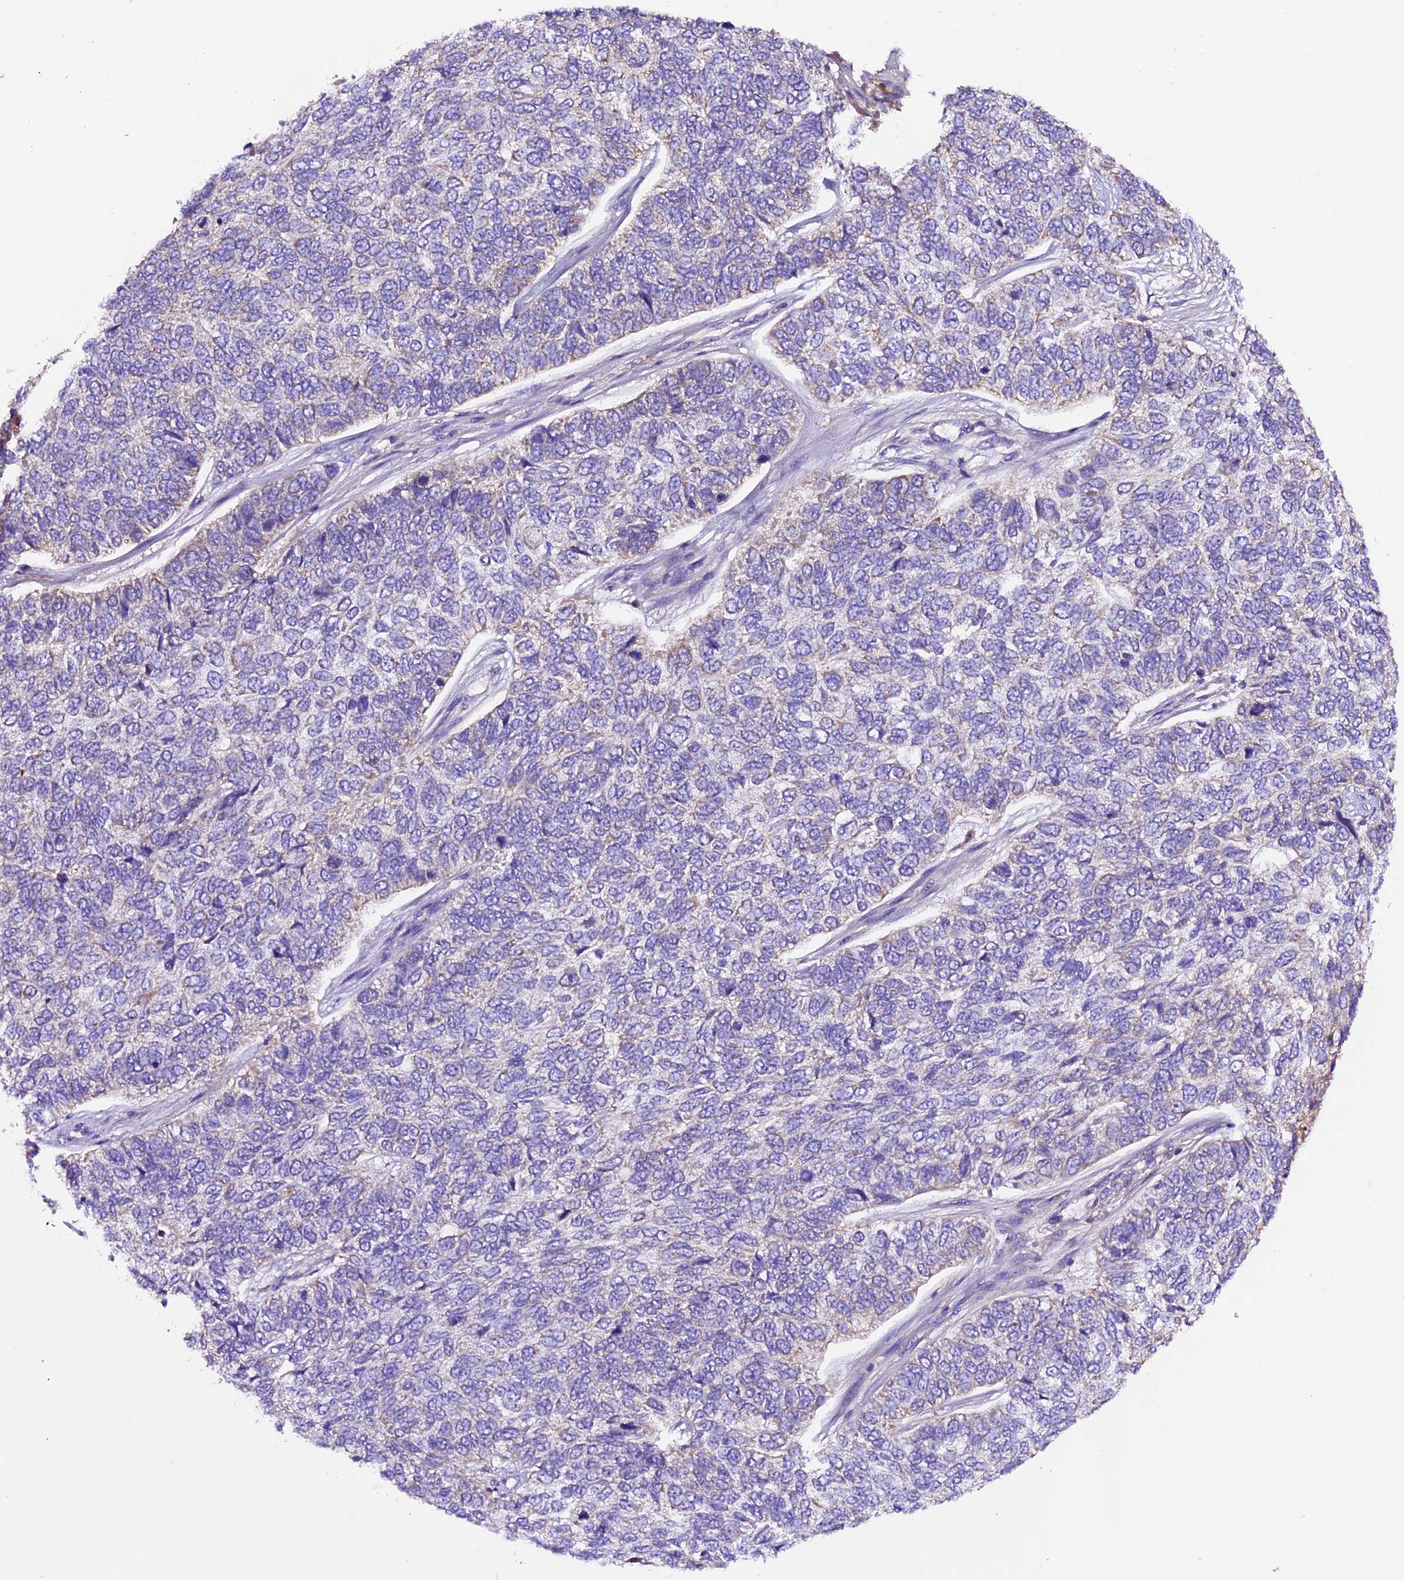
{"staining": {"intensity": "negative", "quantity": "none", "location": "none"}, "tissue": "skin cancer", "cell_type": "Tumor cells", "image_type": "cancer", "snomed": [{"axis": "morphology", "description": "Basal cell carcinoma"}, {"axis": "topography", "description": "Skin"}], "caption": "Immunohistochemistry of basal cell carcinoma (skin) displays no expression in tumor cells.", "gene": "SIX5", "patient": {"sex": "female", "age": 65}}